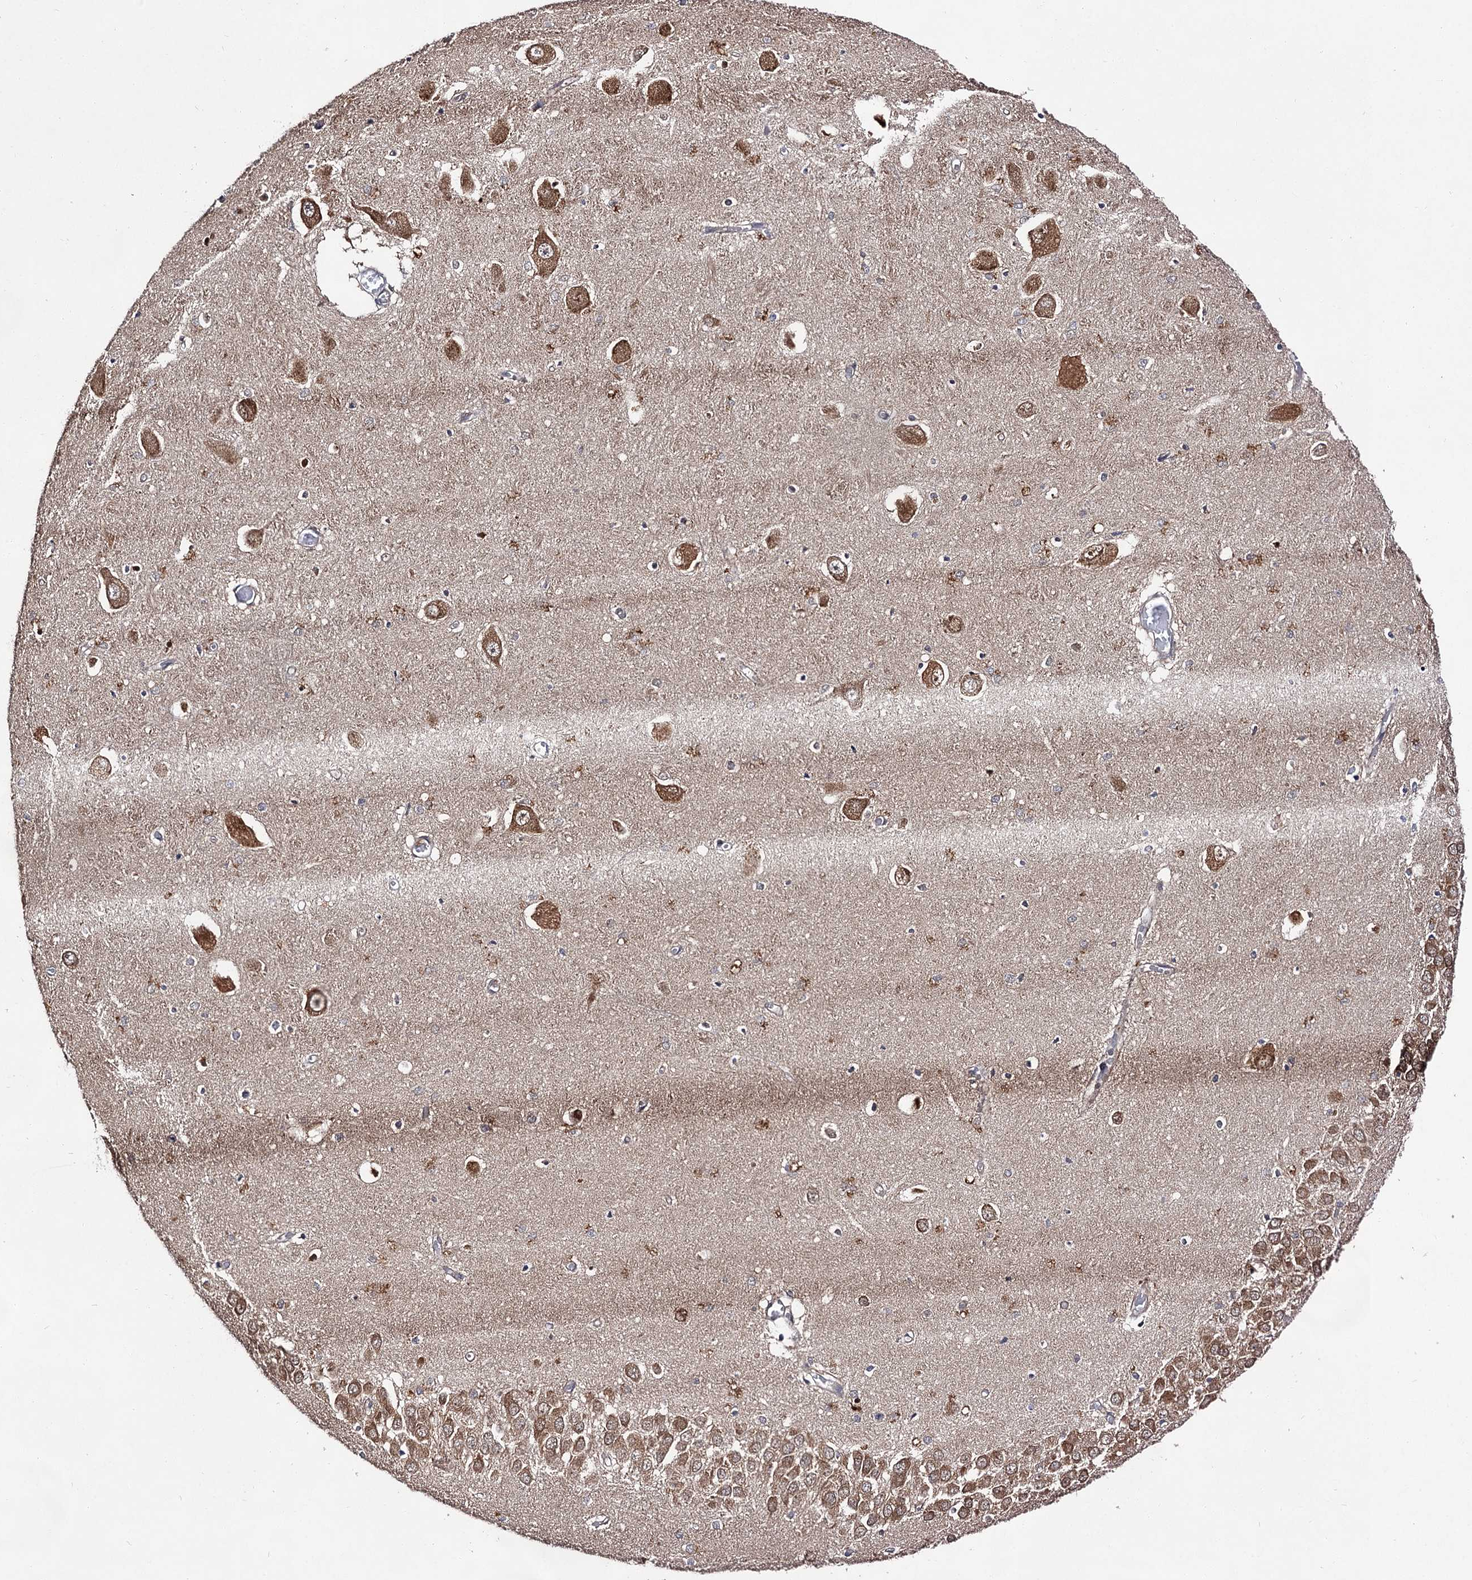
{"staining": {"intensity": "moderate", "quantity": "25%-75%", "location": "cytoplasmic/membranous"}, "tissue": "hippocampus", "cell_type": "Glial cells", "image_type": "normal", "snomed": [{"axis": "morphology", "description": "Normal tissue, NOS"}, {"axis": "topography", "description": "Hippocampus"}], "caption": "Immunohistochemistry (IHC) histopathology image of unremarkable hippocampus: hippocampus stained using immunohistochemistry demonstrates medium levels of moderate protein expression localized specifically in the cytoplasmic/membranous of glial cells, appearing as a cytoplasmic/membranous brown color.", "gene": "NAA25", "patient": {"sex": "male", "age": 70}}